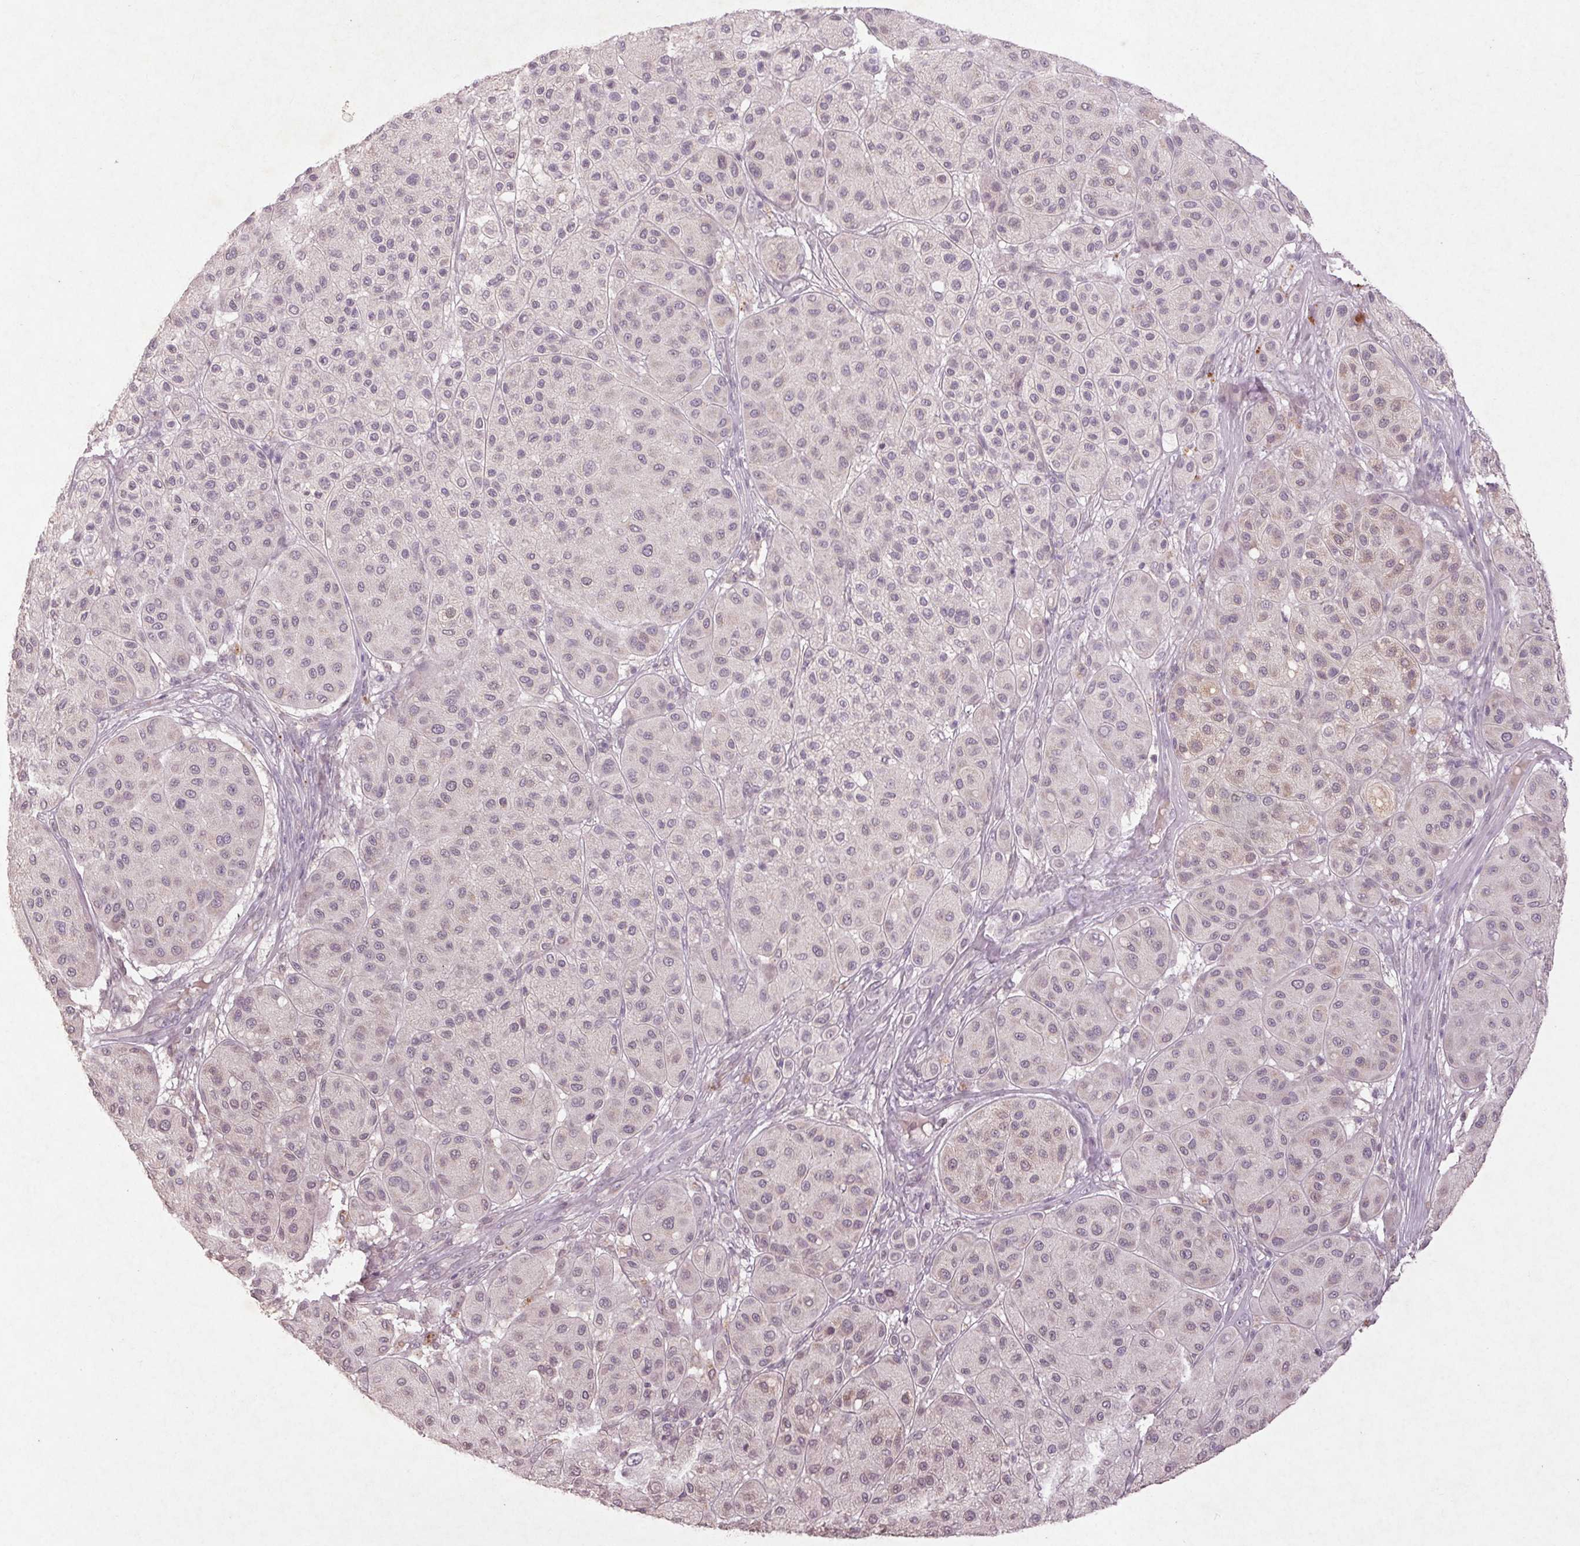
{"staining": {"intensity": "negative", "quantity": "none", "location": "none"}, "tissue": "melanoma", "cell_type": "Tumor cells", "image_type": "cancer", "snomed": [{"axis": "morphology", "description": "Malignant melanoma, Metastatic site"}, {"axis": "topography", "description": "Smooth muscle"}], "caption": "Malignant melanoma (metastatic site) stained for a protein using IHC shows no staining tumor cells.", "gene": "KLRC3", "patient": {"sex": "male", "age": 41}}